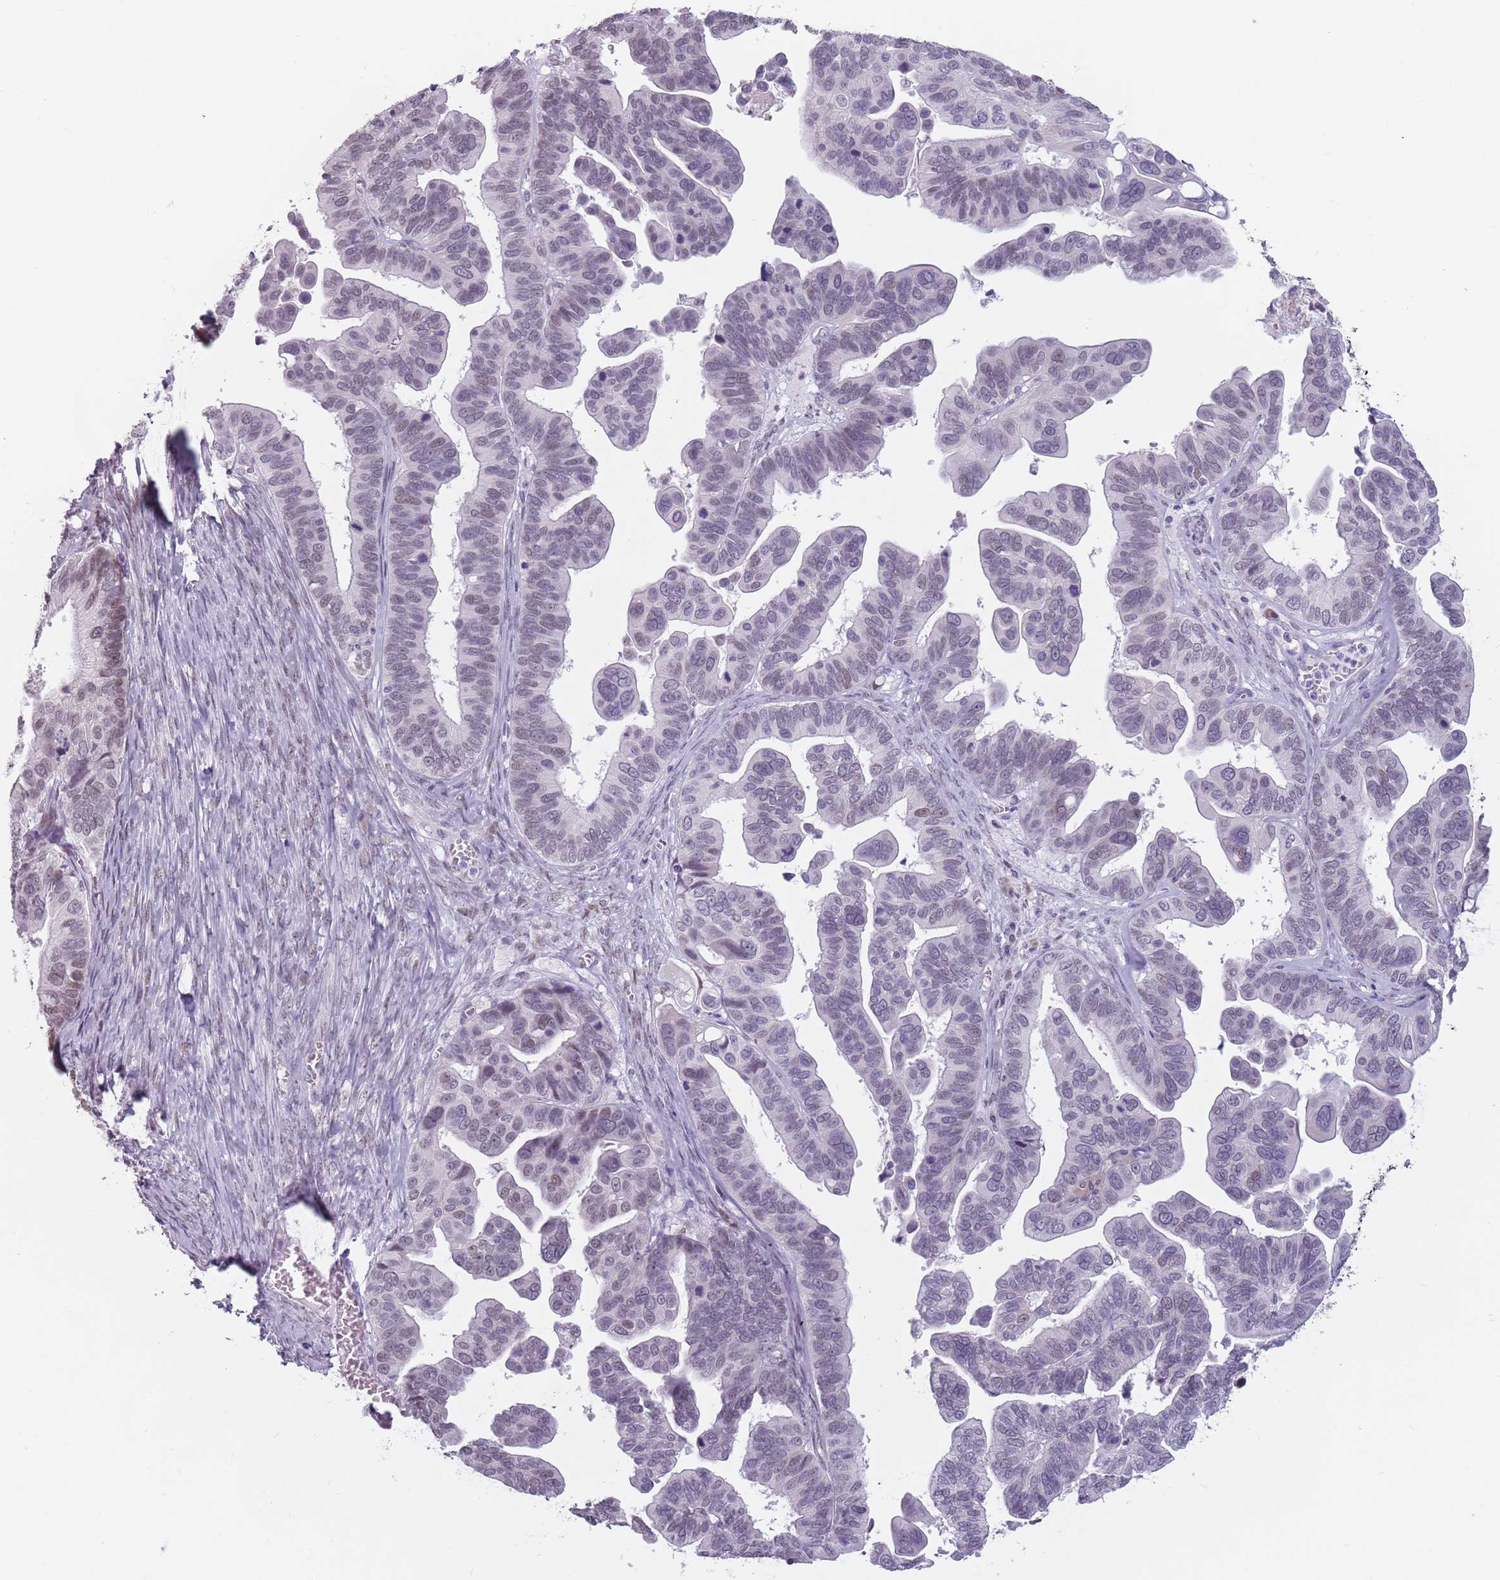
{"staining": {"intensity": "weak", "quantity": "25%-75%", "location": "nuclear"}, "tissue": "ovarian cancer", "cell_type": "Tumor cells", "image_type": "cancer", "snomed": [{"axis": "morphology", "description": "Cystadenocarcinoma, serous, NOS"}, {"axis": "topography", "description": "Ovary"}], "caption": "Ovarian cancer (serous cystadenocarcinoma) stained with DAB (3,3'-diaminobenzidine) immunohistochemistry (IHC) demonstrates low levels of weak nuclear positivity in about 25%-75% of tumor cells. (DAB = brown stain, brightfield microscopy at high magnification).", "gene": "PTCHD1", "patient": {"sex": "female", "age": 56}}